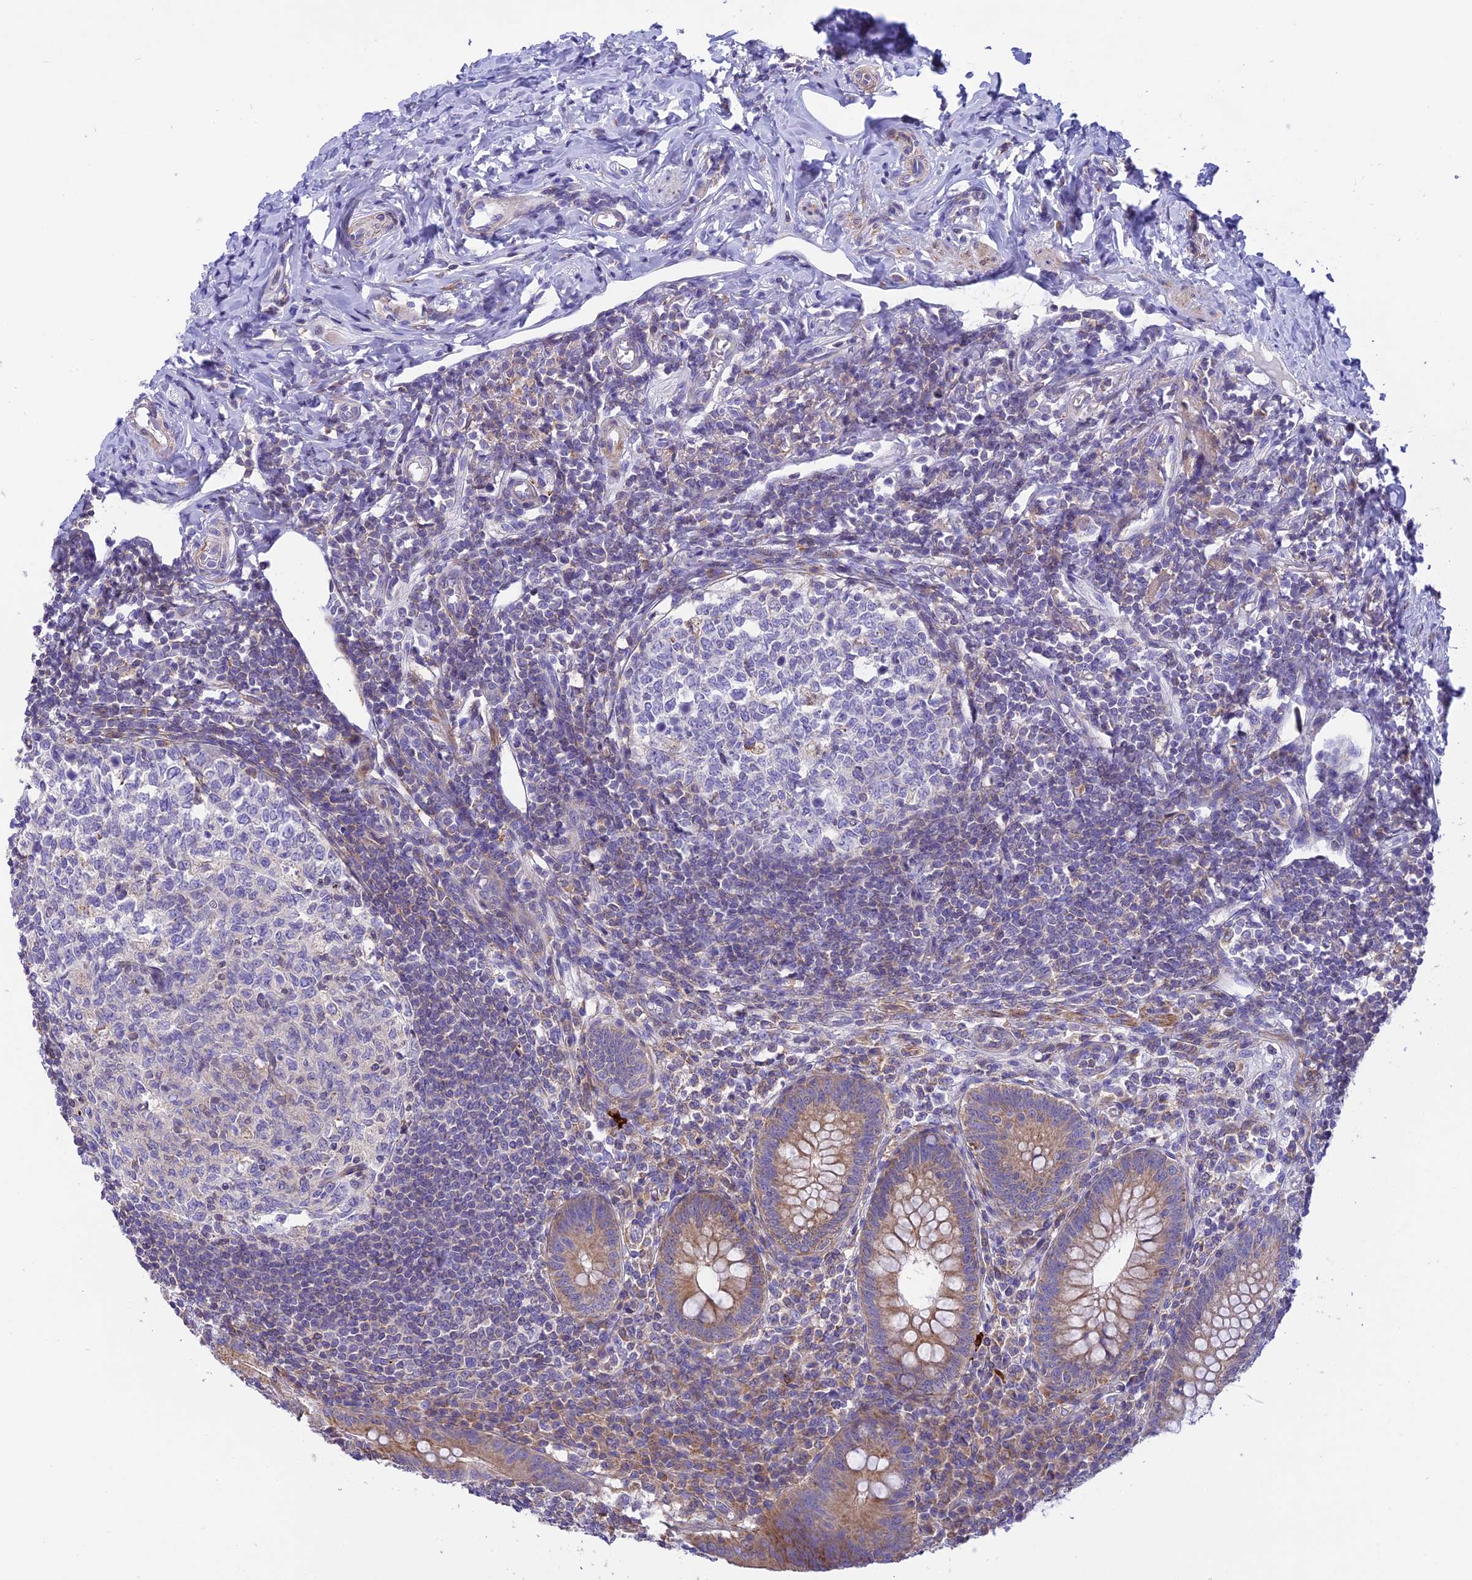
{"staining": {"intensity": "moderate", "quantity": ">75%", "location": "cytoplasmic/membranous"}, "tissue": "appendix", "cell_type": "Glandular cells", "image_type": "normal", "snomed": [{"axis": "morphology", "description": "Normal tissue, NOS"}, {"axis": "topography", "description": "Appendix"}], "caption": "Immunohistochemical staining of benign appendix demonstrates >75% levels of moderate cytoplasmic/membranous protein staining in about >75% of glandular cells. The staining was performed using DAB, with brown indicating positive protein expression. Nuclei are stained blue with hematoxylin.", "gene": "CORO7", "patient": {"sex": "female", "age": 33}}